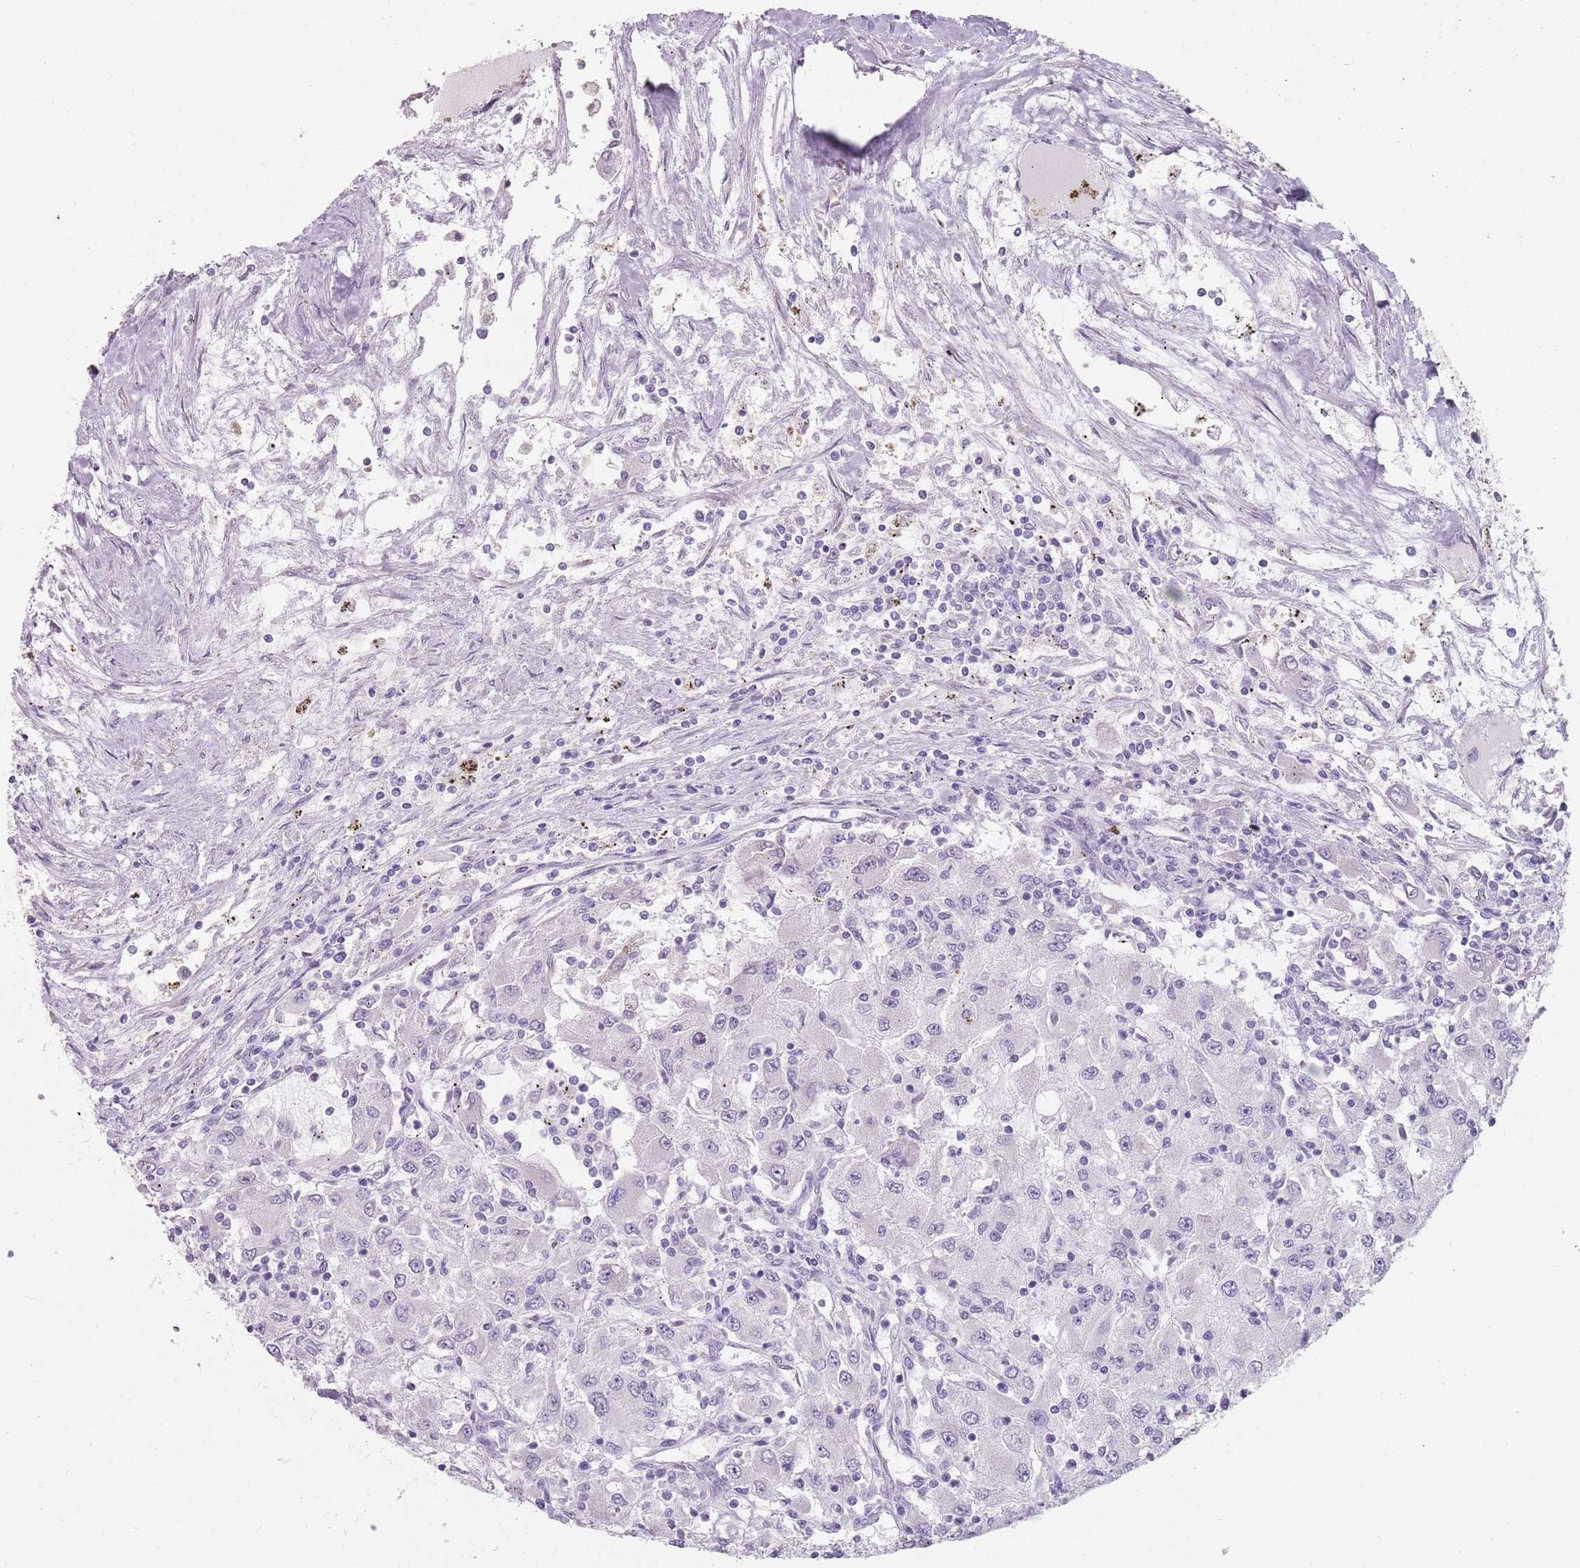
{"staining": {"intensity": "negative", "quantity": "none", "location": "none"}, "tissue": "renal cancer", "cell_type": "Tumor cells", "image_type": "cancer", "snomed": [{"axis": "morphology", "description": "Adenocarcinoma, NOS"}, {"axis": "topography", "description": "Kidney"}], "caption": "An image of renal adenocarcinoma stained for a protein shows no brown staining in tumor cells.", "gene": "DDX4", "patient": {"sex": "female", "age": 67}}